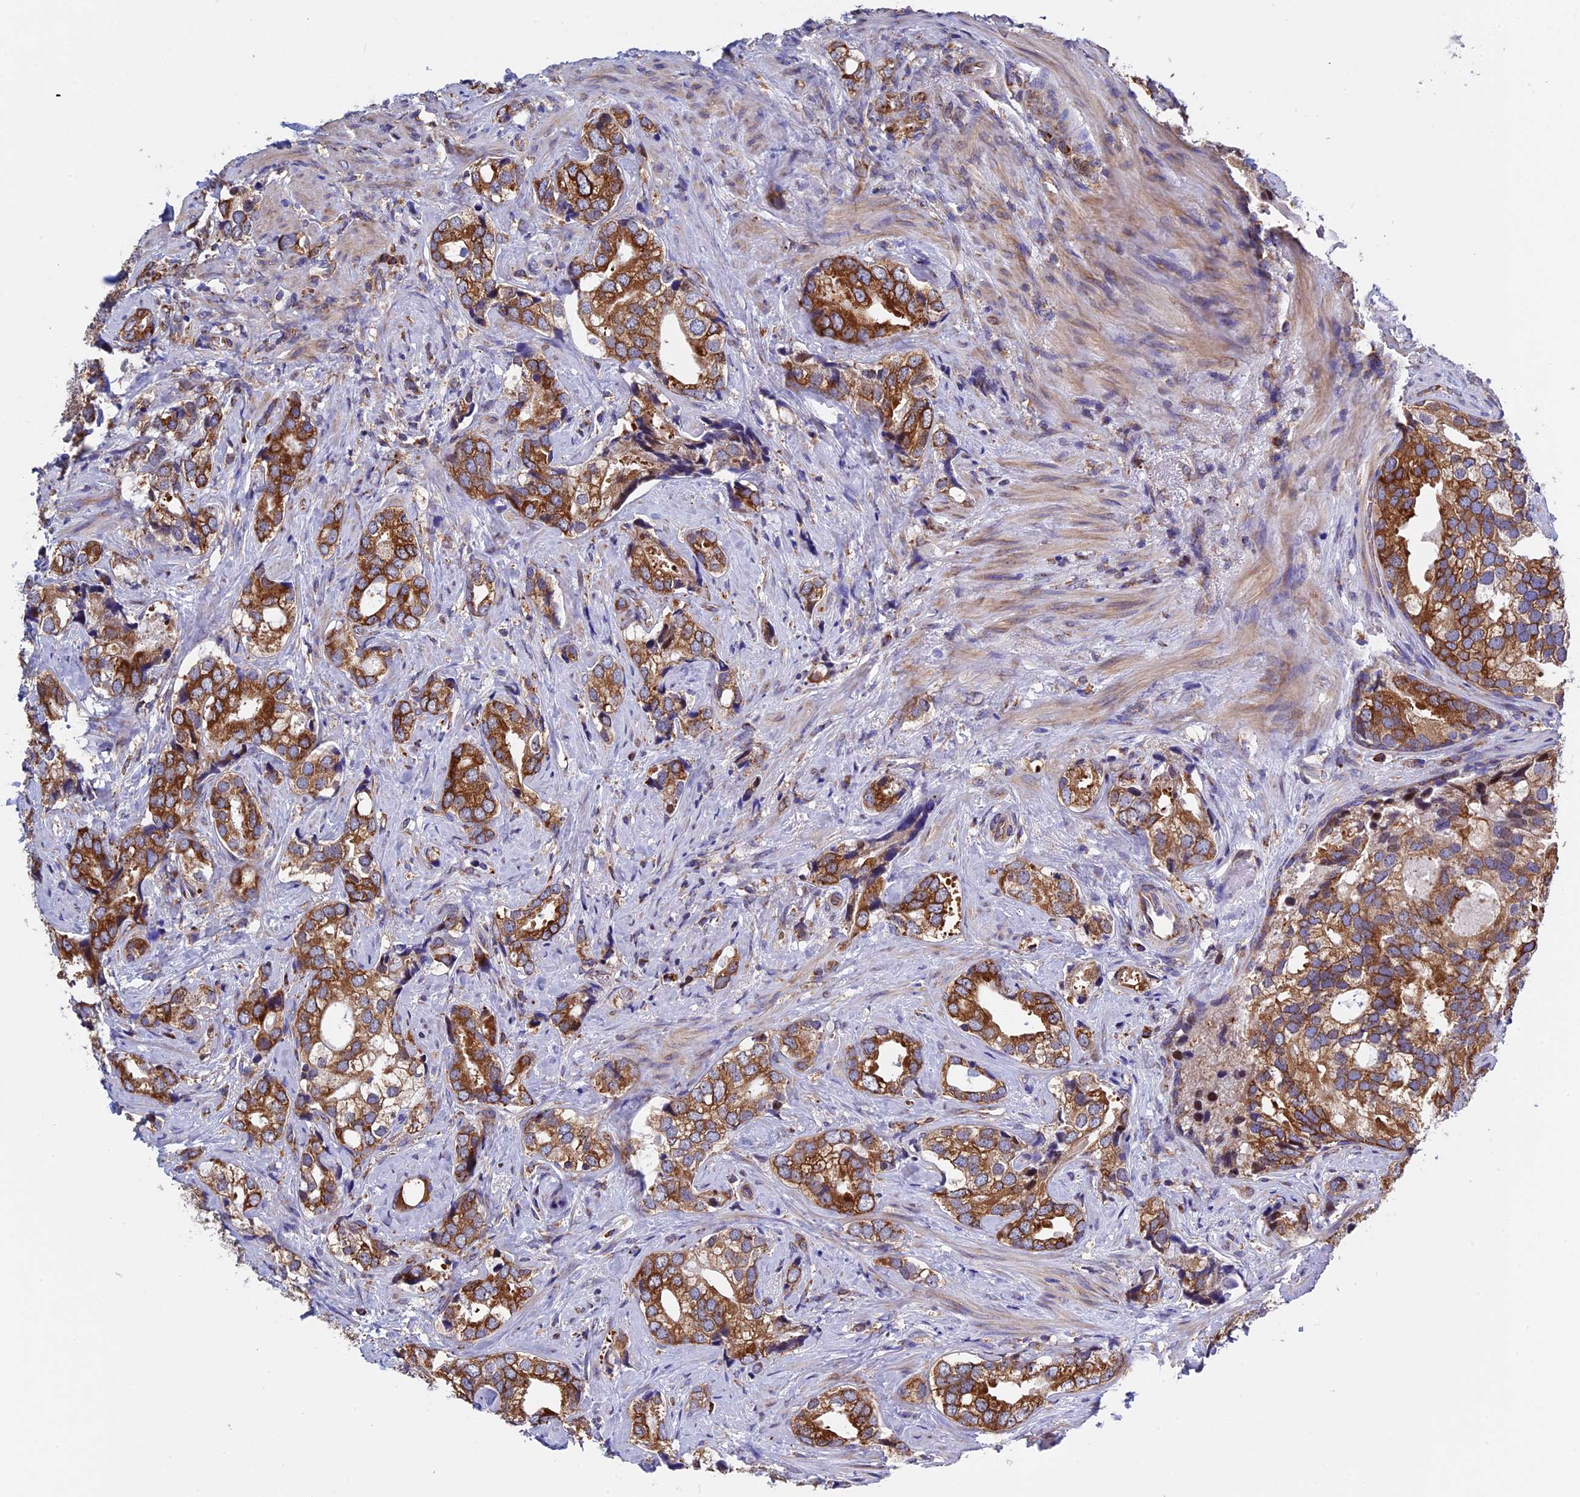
{"staining": {"intensity": "strong", "quantity": ">75%", "location": "cytoplasmic/membranous"}, "tissue": "prostate cancer", "cell_type": "Tumor cells", "image_type": "cancer", "snomed": [{"axis": "morphology", "description": "Adenocarcinoma, High grade"}, {"axis": "topography", "description": "Prostate"}], "caption": "This micrograph displays immunohistochemistry (IHC) staining of high-grade adenocarcinoma (prostate), with high strong cytoplasmic/membranous expression in approximately >75% of tumor cells.", "gene": "SLC9A5", "patient": {"sex": "male", "age": 75}}